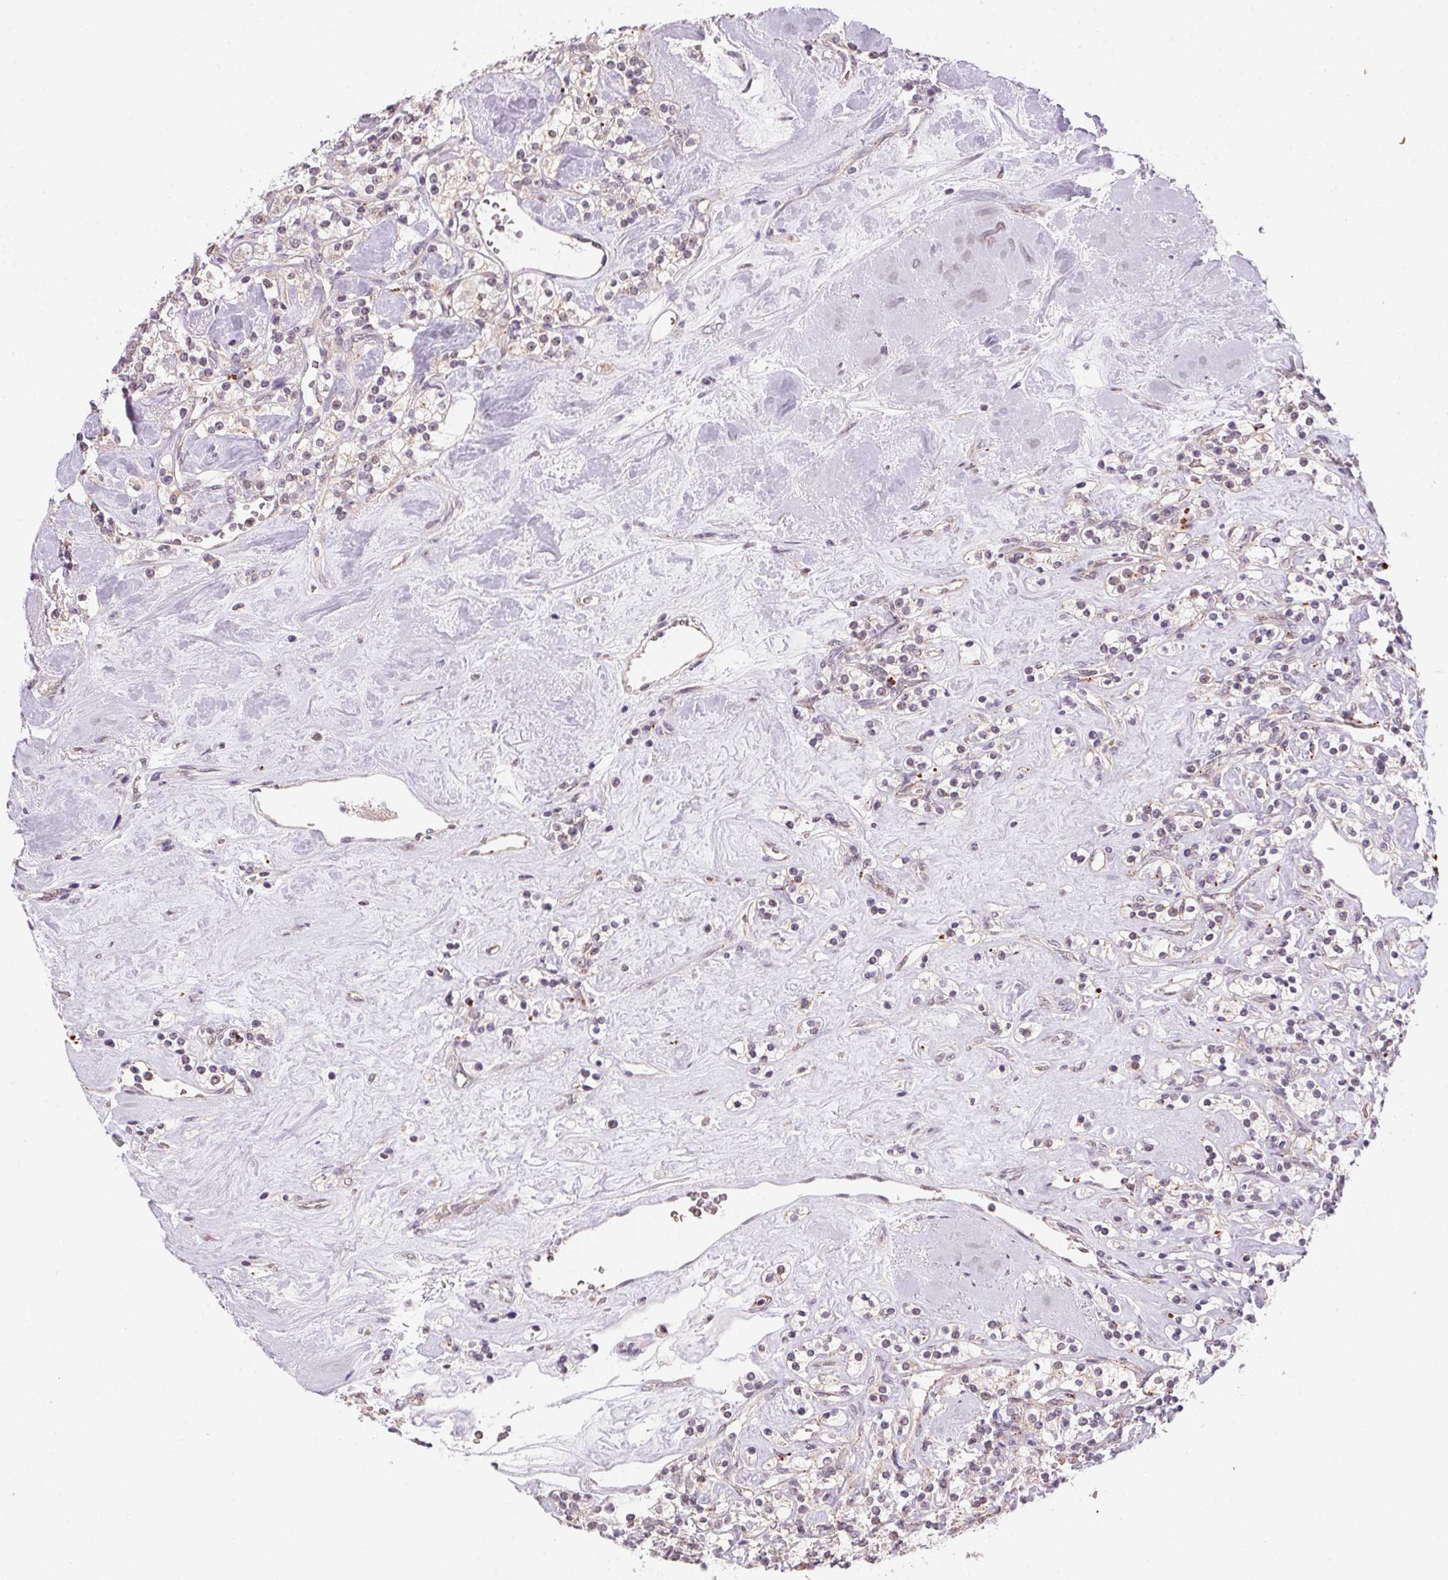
{"staining": {"intensity": "weak", "quantity": "<25%", "location": "cytoplasmic/membranous"}, "tissue": "renal cancer", "cell_type": "Tumor cells", "image_type": "cancer", "snomed": [{"axis": "morphology", "description": "Adenocarcinoma, NOS"}, {"axis": "topography", "description": "Kidney"}], "caption": "Immunohistochemical staining of human adenocarcinoma (renal) exhibits no significant expression in tumor cells.", "gene": "METTL13", "patient": {"sex": "male", "age": 77}}